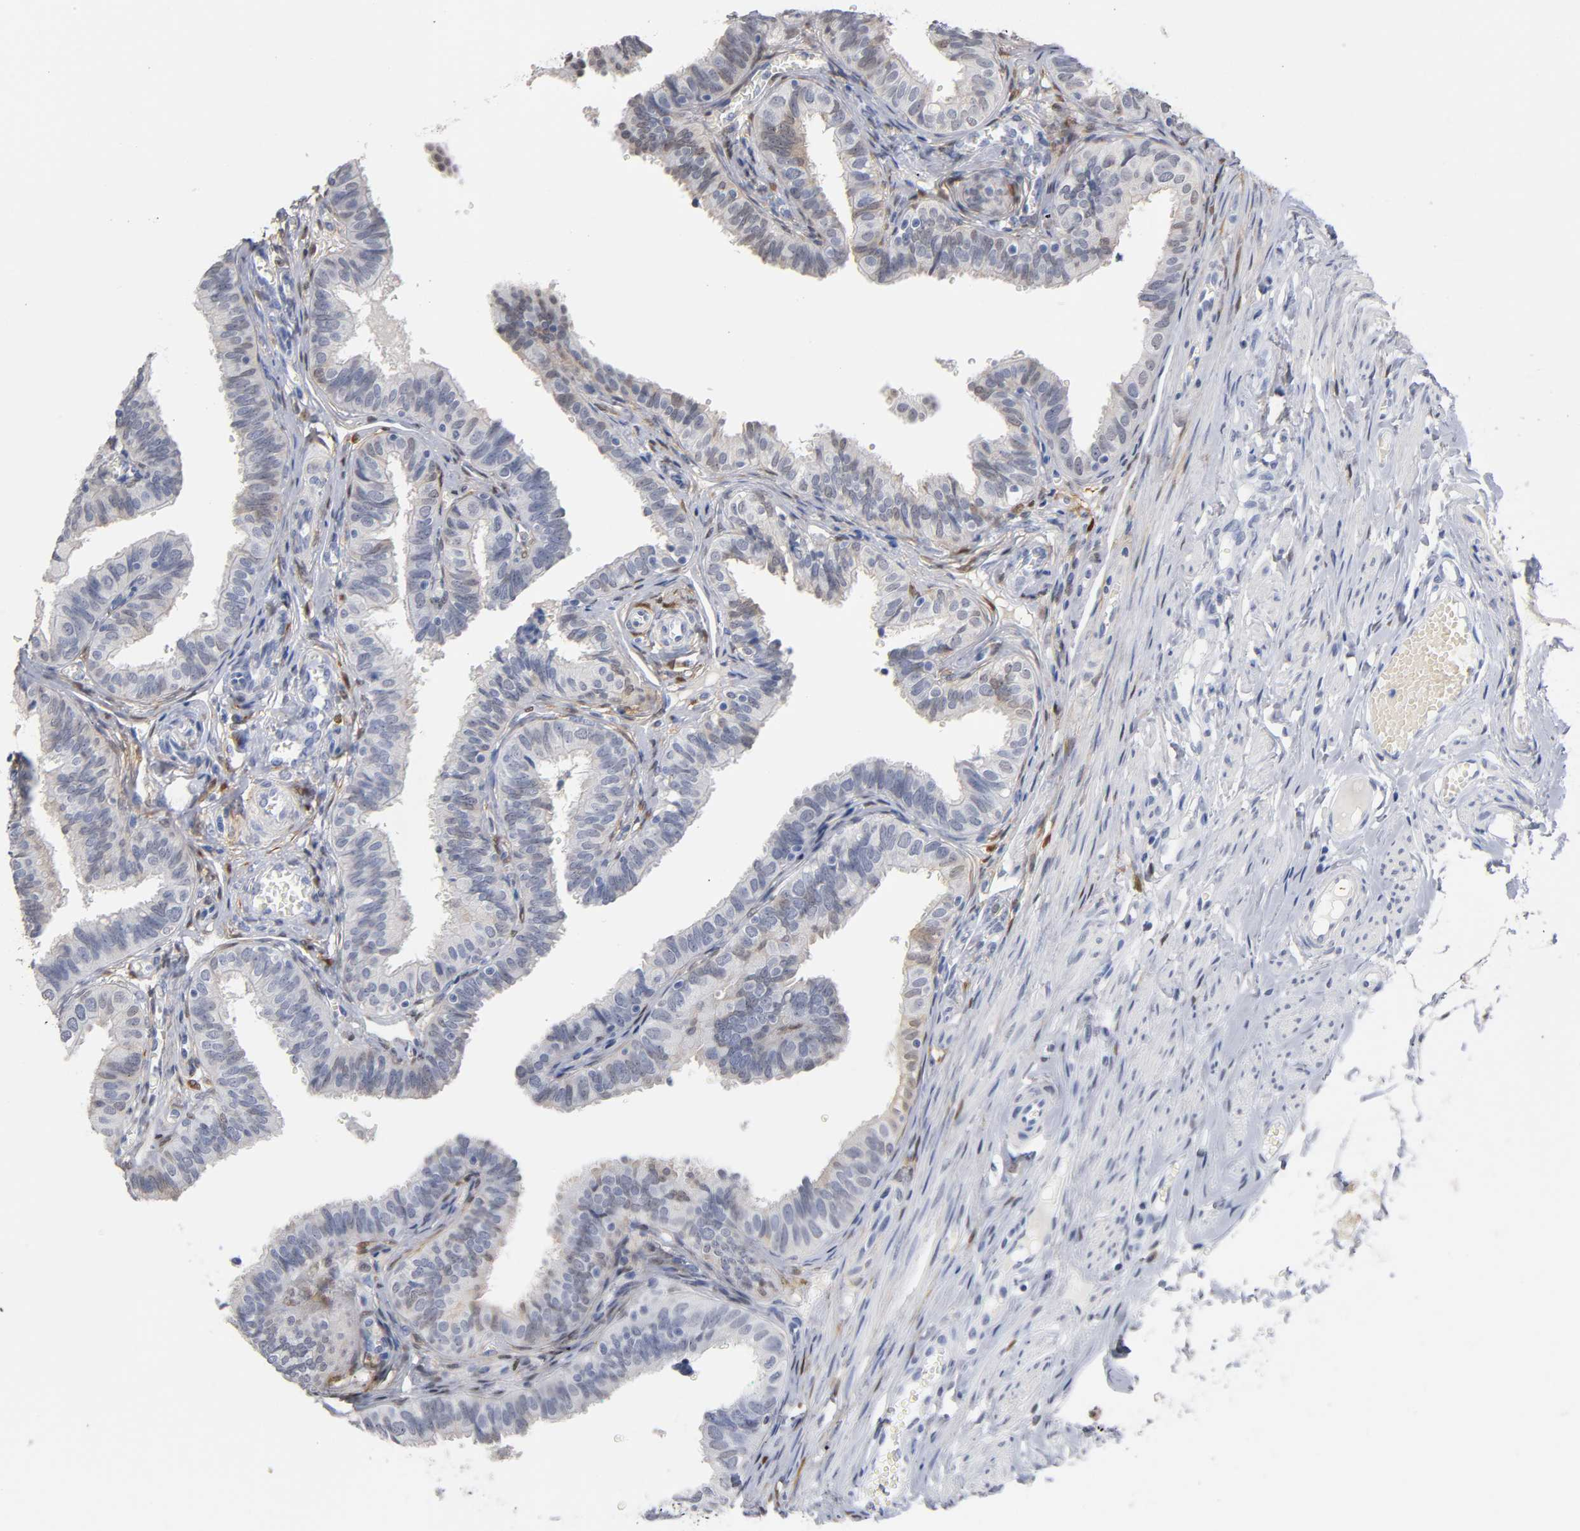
{"staining": {"intensity": "weak", "quantity": "<25%", "location": "cytoplasmic/membranous,nuclear"}, "tissue": "fallopian tube", "cell_type": "Glandular cells", "image_type": "normal", "snomed": [{"axis": "morphology", "description": "Normal tissue, NOS"}, {"axis": "topography", "description": "Fallopian tube"}], "caption": "Micrograph shows no protein expression in glandular cells of normal fallopian tube.", "gene": "CRABP2", "patient": {"sex": "female", "age": 46}}